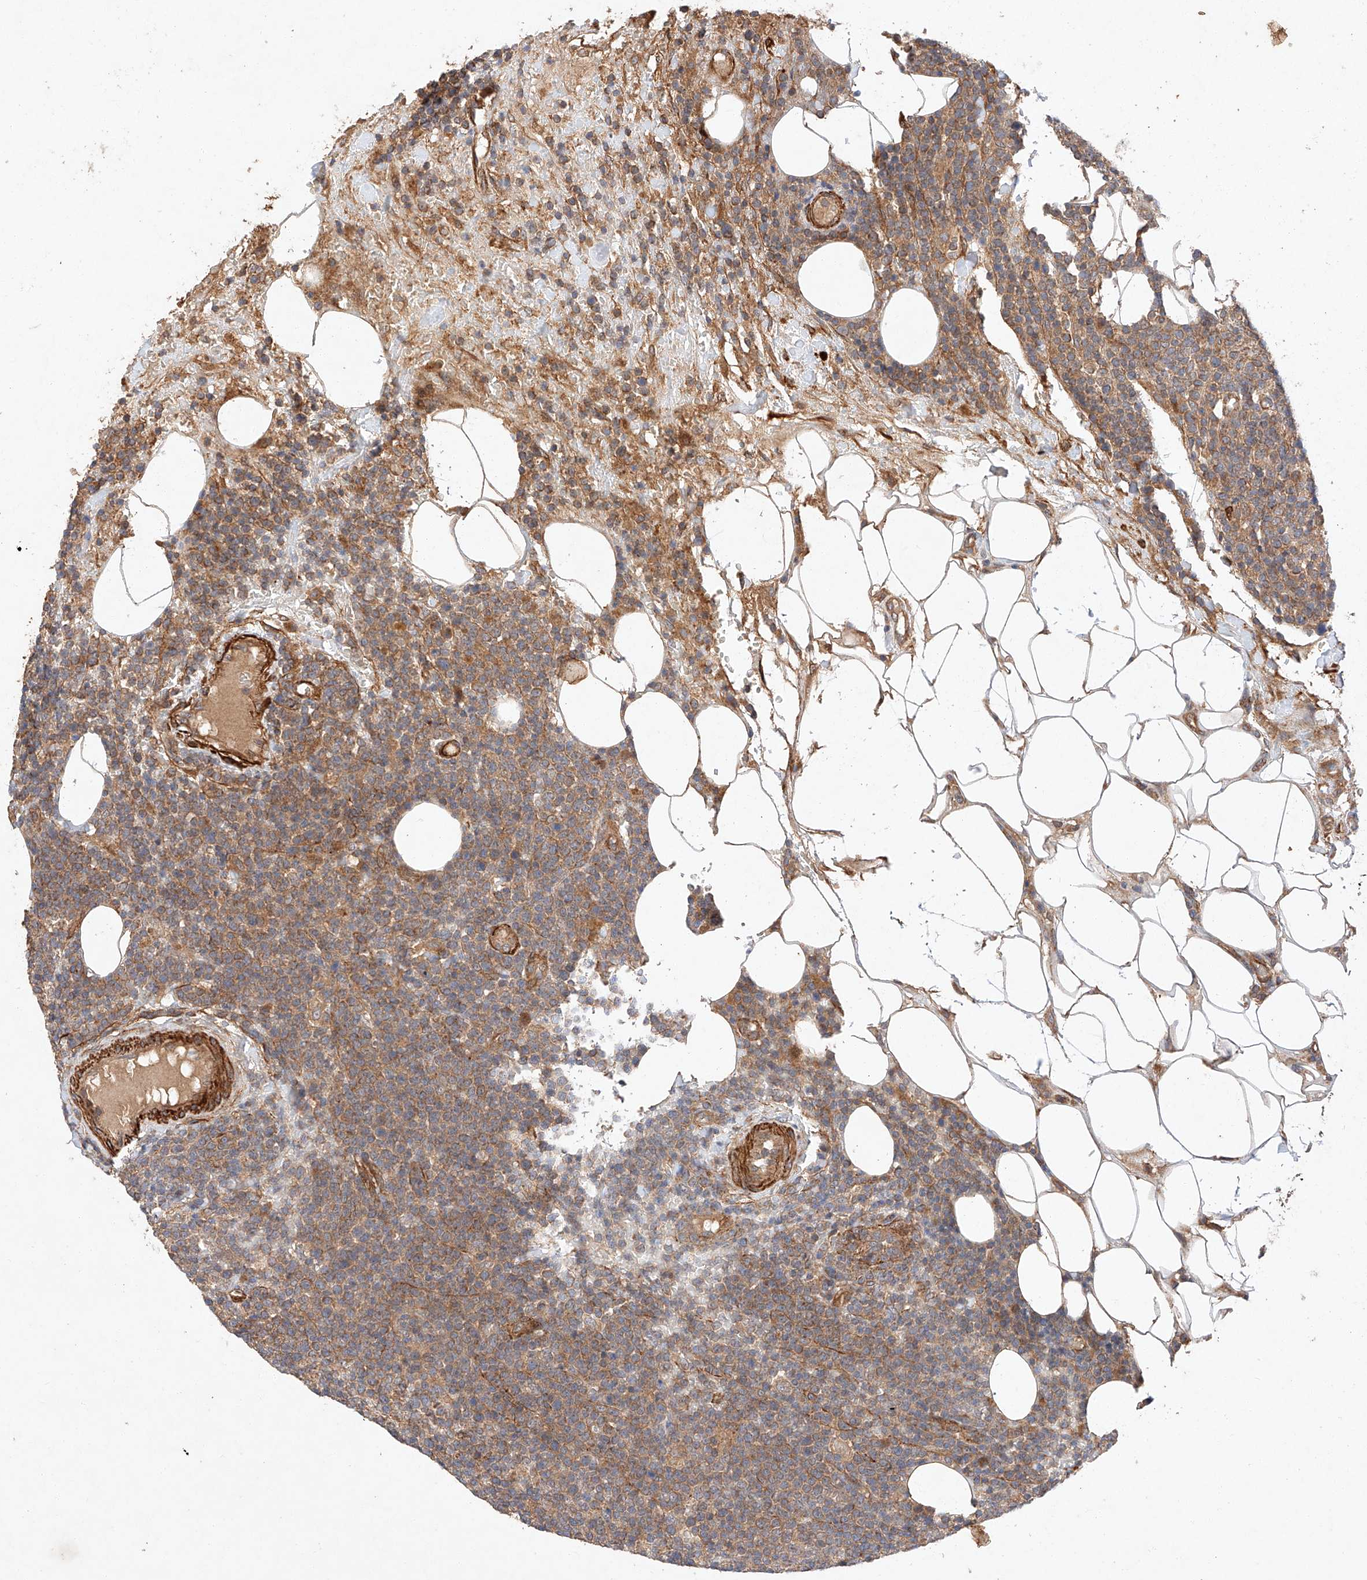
{"staining": {"intensity": "moderate", "quantity": ">75%", "location": "cytoplasmic/membranous"}, "tissue": "lymphoma", "cell_type": "Tumor cells", "image_type": "cancer", "snomed": [{"axis": "morphology", "description": "Malignant lymphoma, non-Hodgkin's type, High grade"}, {"axis": "topography", "description": "Lymph node"}], "caption": "Moderate cytoplasmic/membranous expression for a protein is identified in approximately >75% of tumor cells of malignant lymphoma, non-Hodgkin's type (high-grade) using immunohistochemistry (IHC).", "gene": "RAB23", "patient": {"sex": "male", "age": 61}}